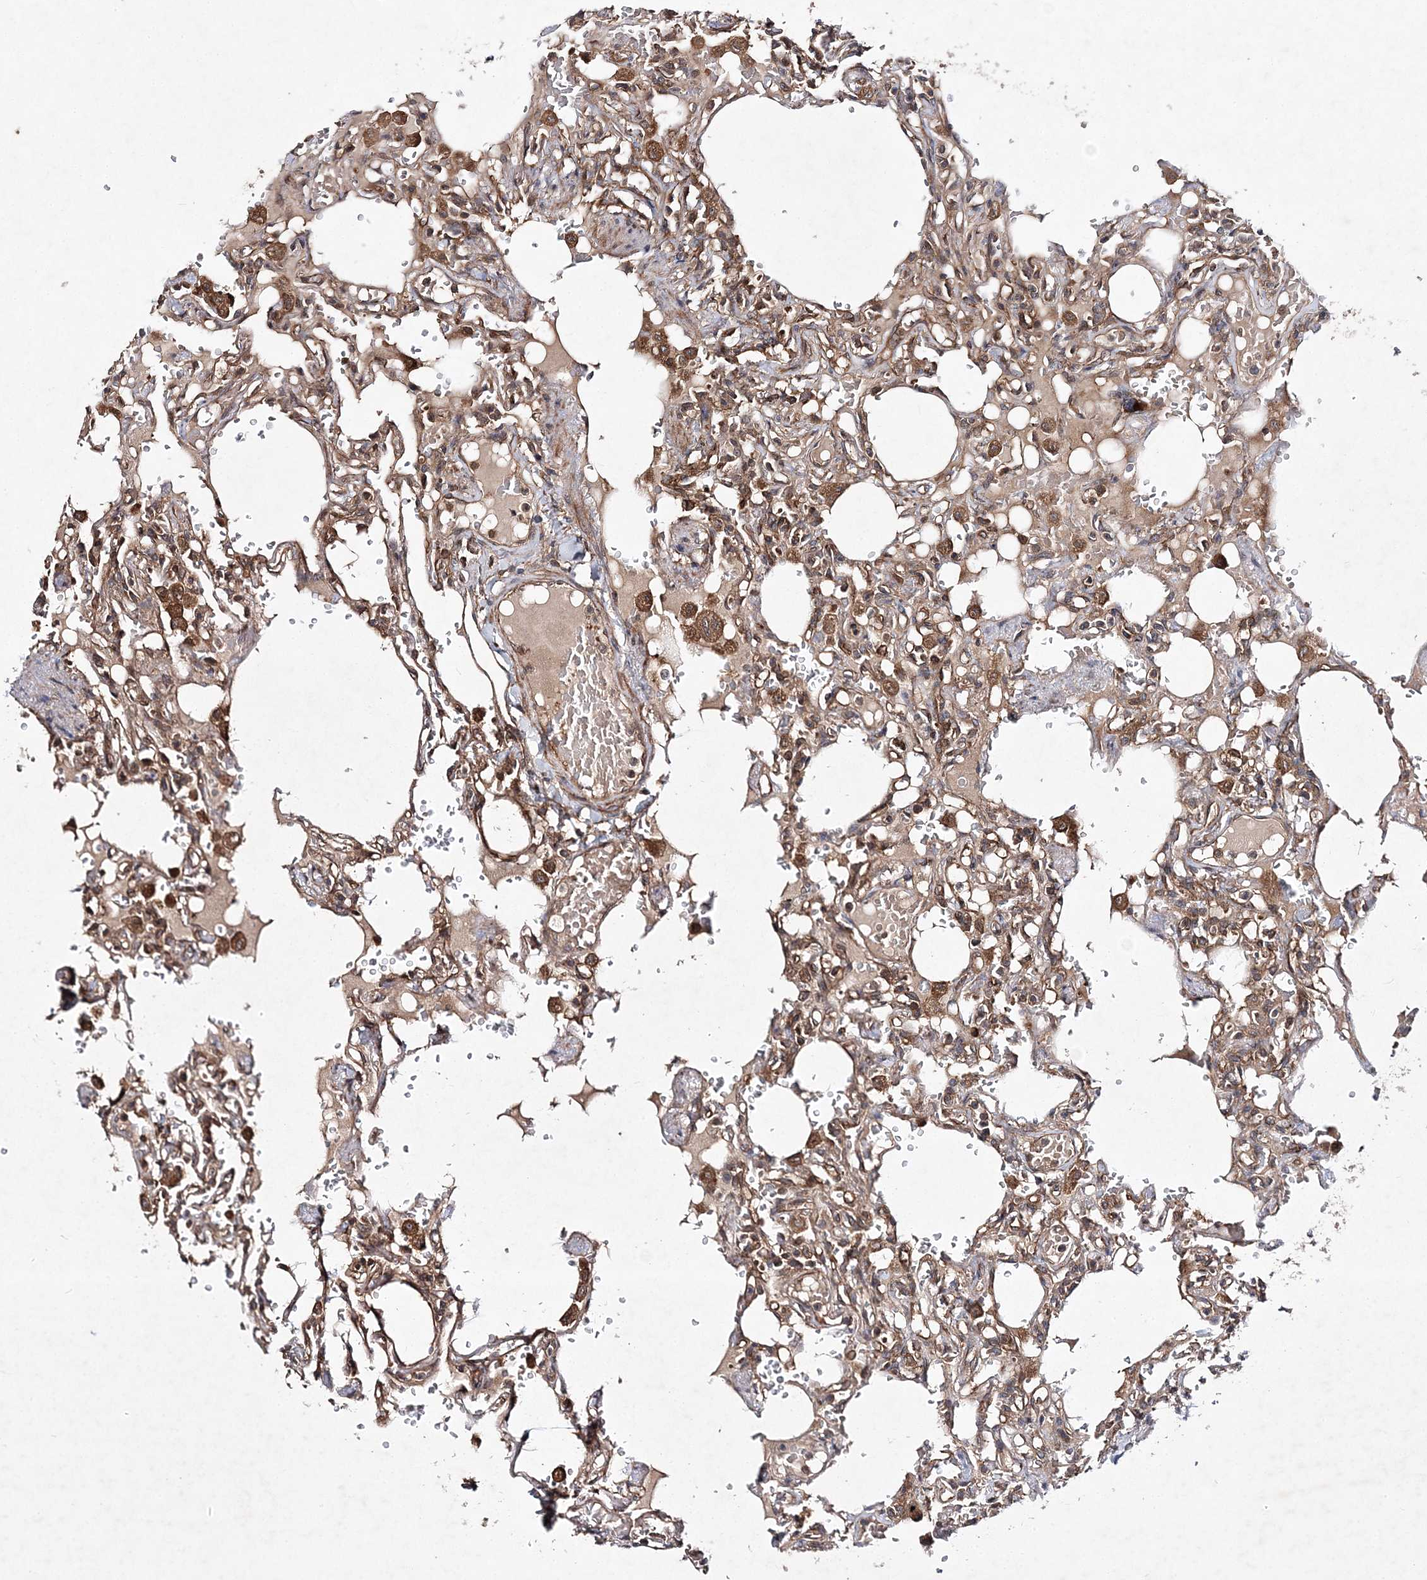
{"staining": {"intensity": "moderate", "quantity": ">75%", "location": "cytoplasmic/membranous"}, "tissue": "lung", "cell_type": "Alveolar cells", "image_type": "normal", "snomed": [{"axis": "morphology", "description": "Normal tissue, NOS"}, {"axis": "topography", "description": "Lung"}], "caption": "The histopathology image reveals immunohistochemical staining of normal lung. There is moderate cytoplasmic/membranous expression is identified in approximately >75% of alveolar cells. (DAB (3,3'-diaminobenzidine) IHC, brown staining for protein, blue staining for nuclei).", "gene": "TMEM9B", "patient": {"sex": "male", "age": 21}}